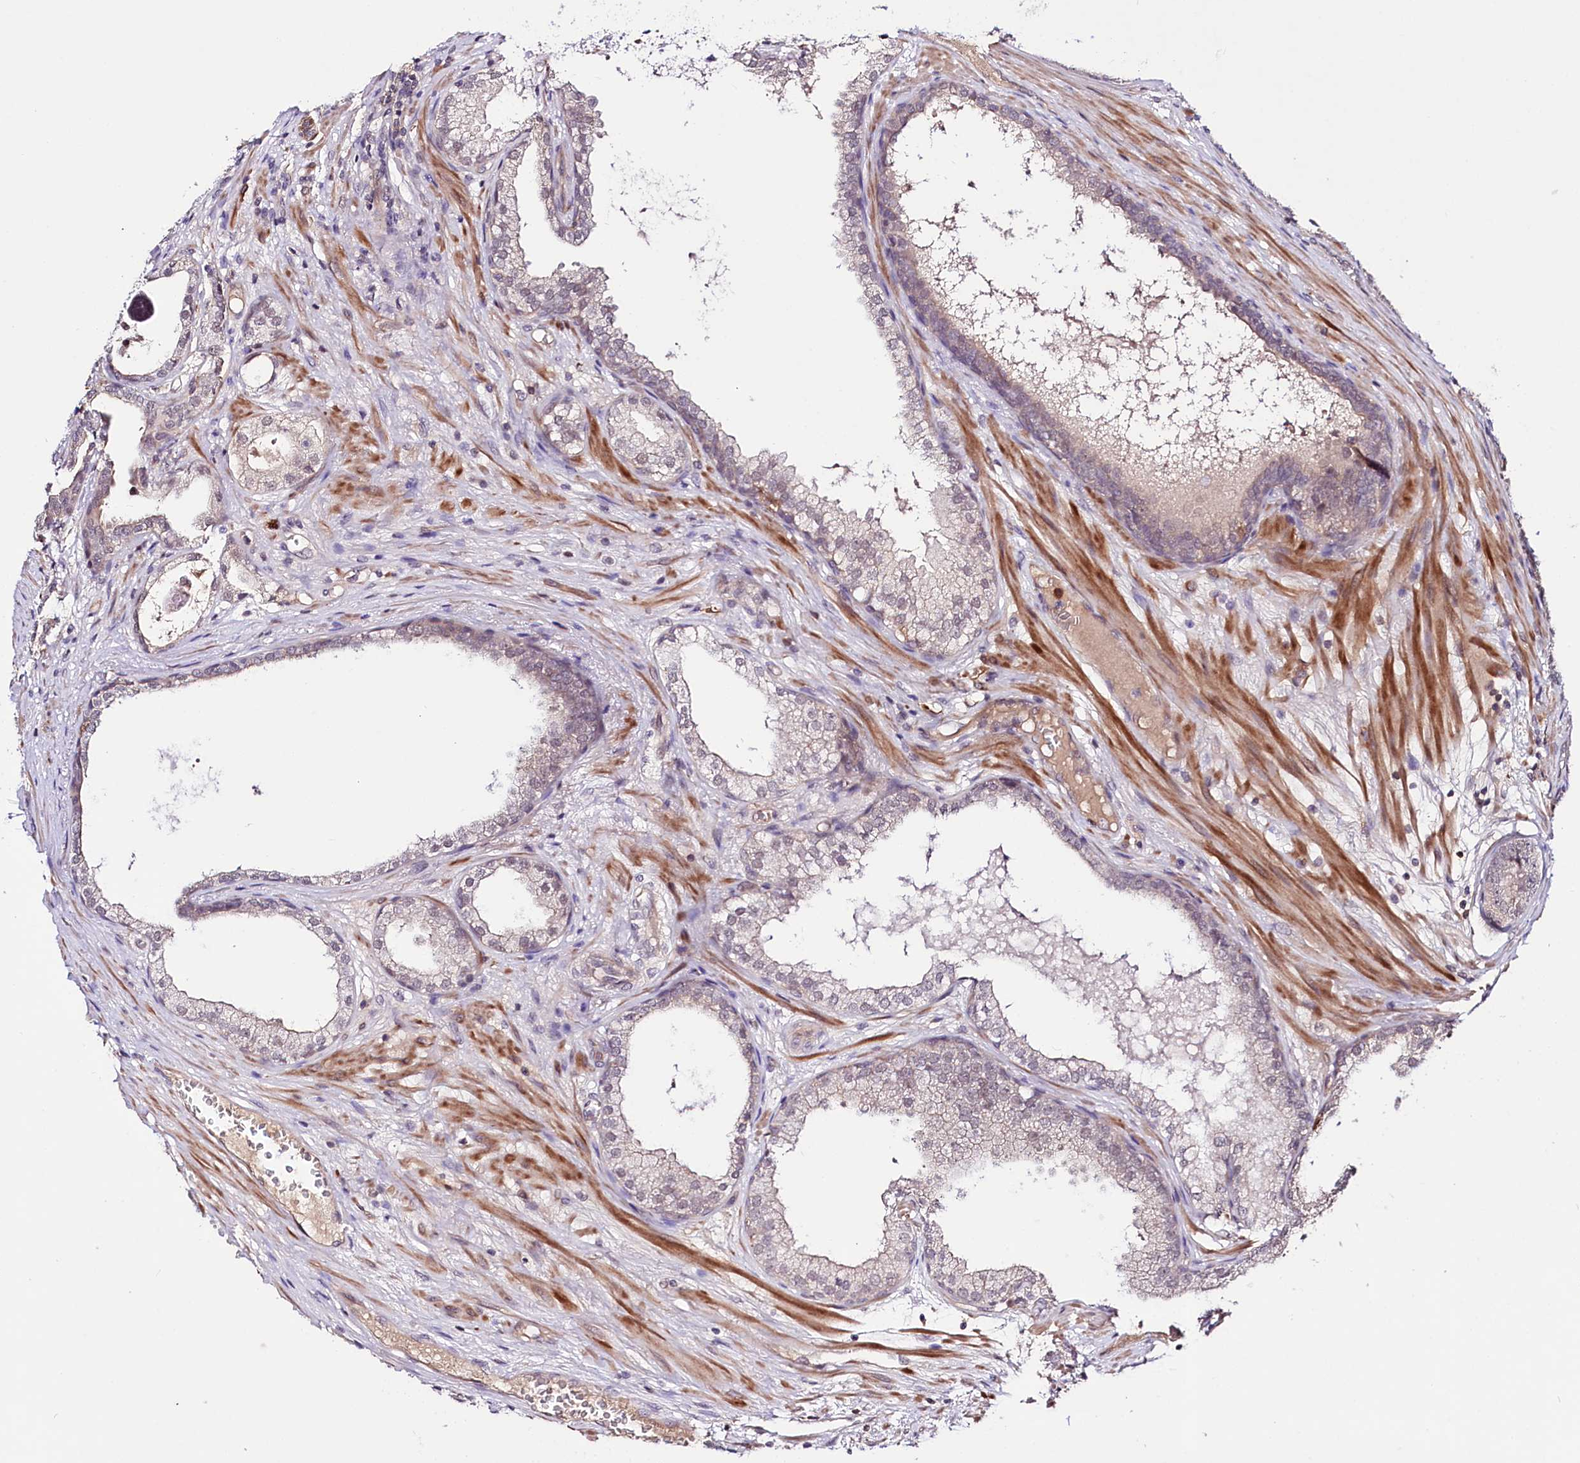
{"staining": {"intensity": "weak", "quantity": "<25%", "location": "cytoplasmic/membranous"}, "tissue": "prostate cancer", "cell_type": "Tumor cells", "image_type": "cancer", "snomed": [{"axis": "morphology", "description": "Adenocarcinoma, High grade"}, {"axis": "topography", "description": "Prostate"}], "caption": "Prostate cancer (adenocarcinoma (high-grade)) was stained to show a protein in brown. There is no significant expression in tumor cells.", "gene": "TAFAZZIN", "patient": {"sex": "male", "age": 69}}